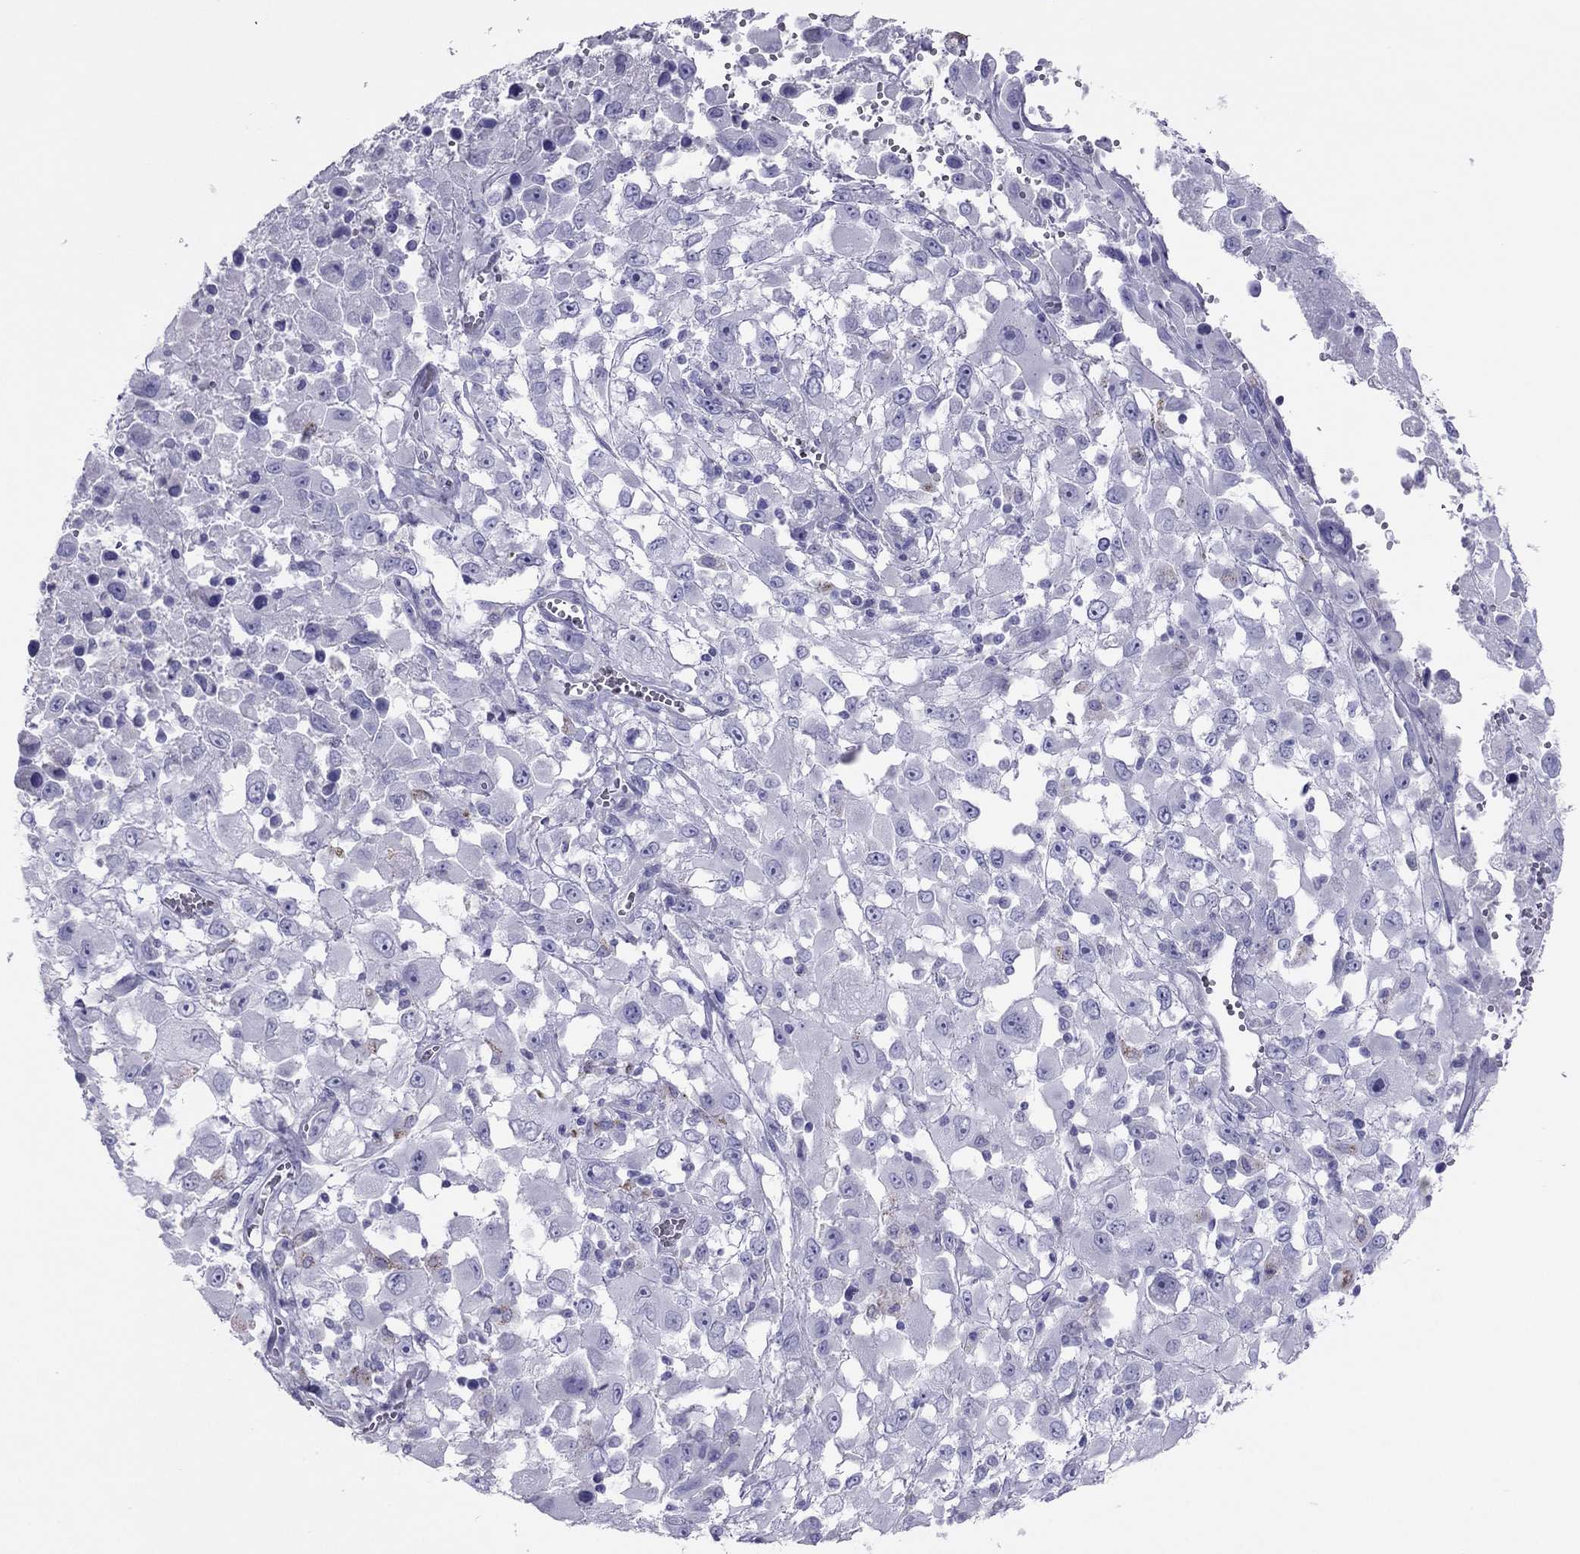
{"staining": {"intensity": "negative", "quantity": "none", "location": "none"}, "tissue": "melanoma", "cell_type": "Tumor cells", "image_type": "cancer", "snomed": [{"axis": "morphology", "description": "Malignant melanoma, Metastatic site"}, {"axis": "topography", "description": "Soft tissue"}], "caption": "A photomicrograph of malignant melanoma (metastatic site) stained for a protein shows no brown staining in tumor cells. Nuclei are stained in blue.", "gene": "MAEL", "patient": {"sex": "male", "age": 50}}